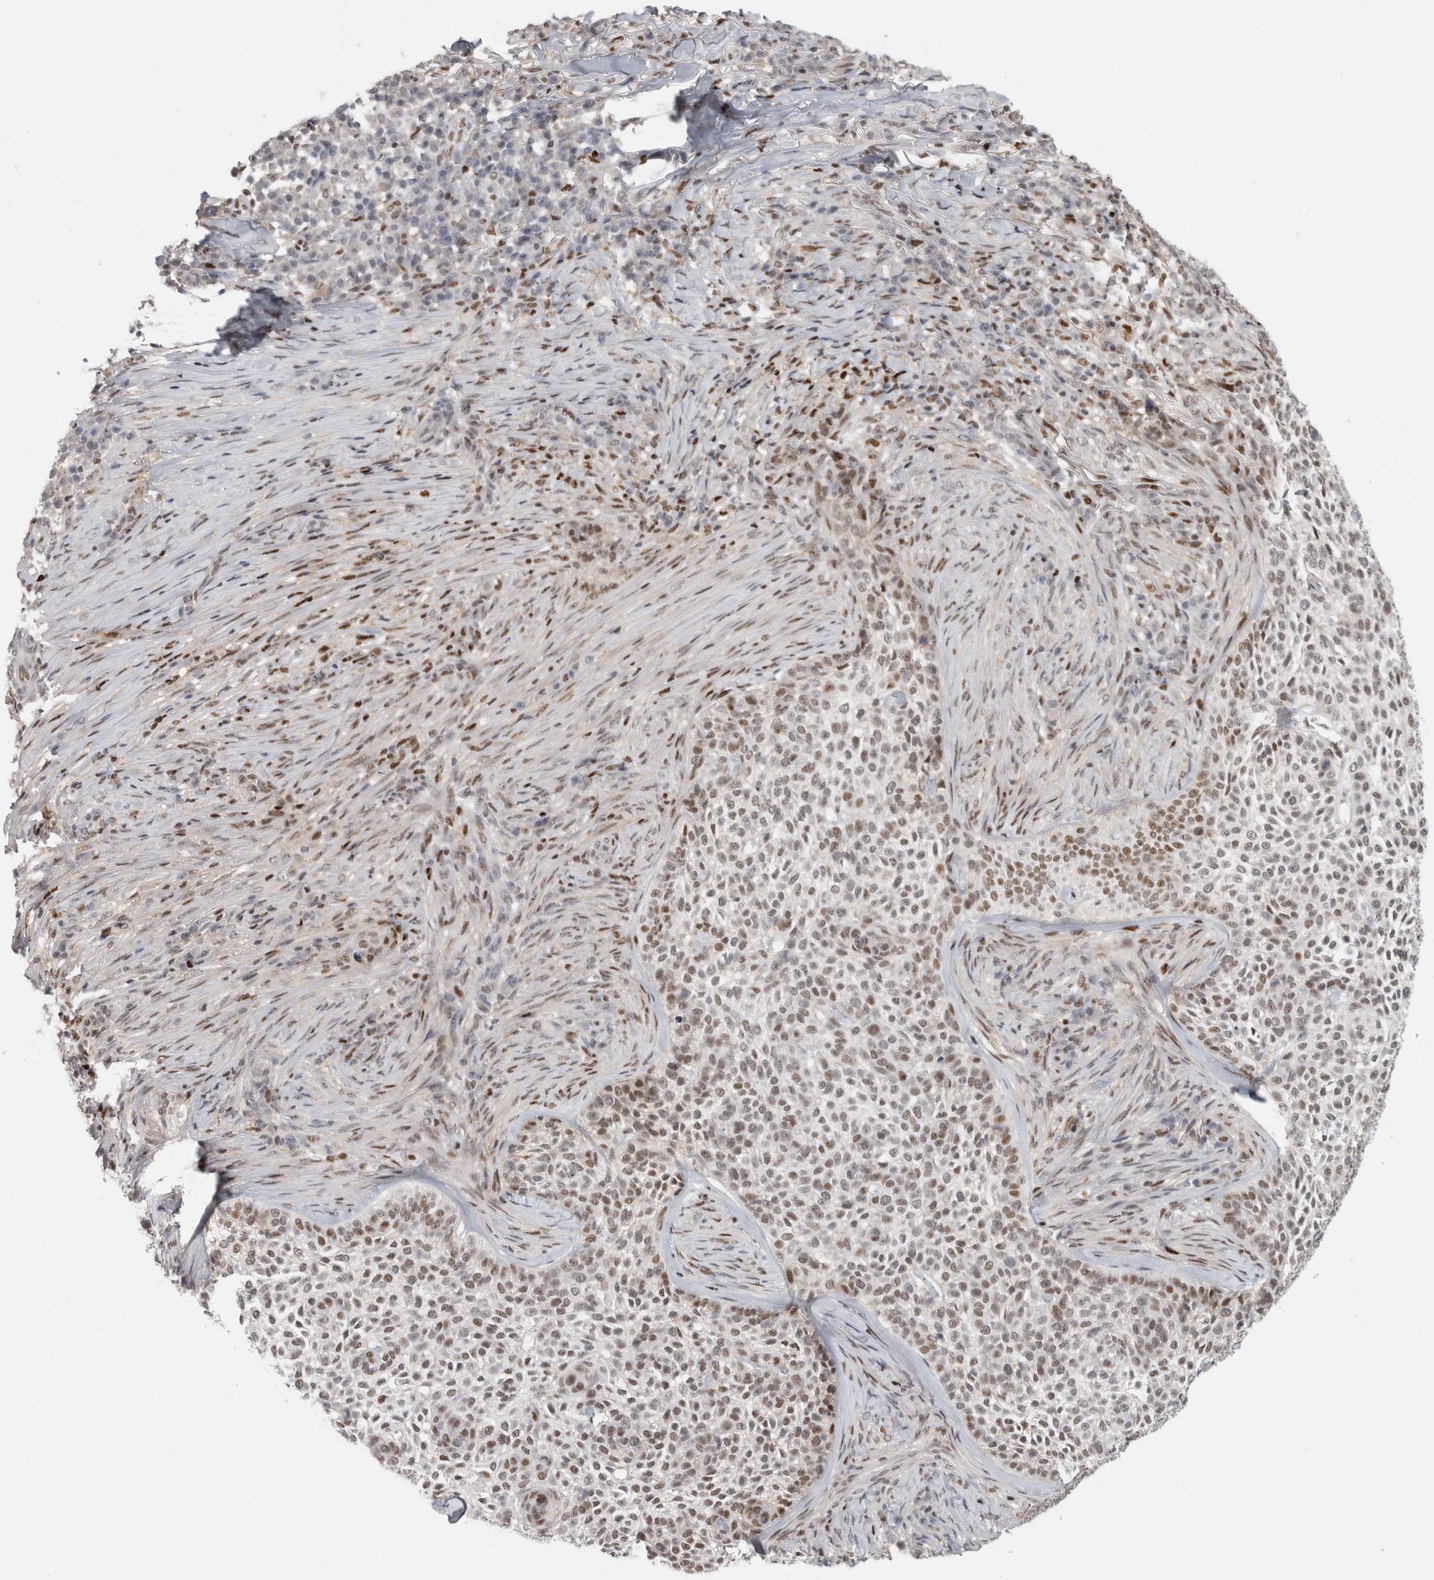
{"staining": {"intensity": "moderate", "quantity": "25%-75%", "location": "nuclear"}, "tissue": "skin cancer", "cell_type": "Tumor cells", "image_type": "cancer", "snomed": [{"axis": "morphology", "description": "Basal cell carcinoma"}, {"axis": "topography", "description": "Skin"}], "caption": "Immunohistochemistry (DAB (3,3'-diaminobenzidine)) staining of human skin basal cell carcinoma shows moderate nuclear protein positivity in approximately 25%-75% of tumor cells.", "gene": "SRARP", "patient": {"sex": "female", "age": 64}}